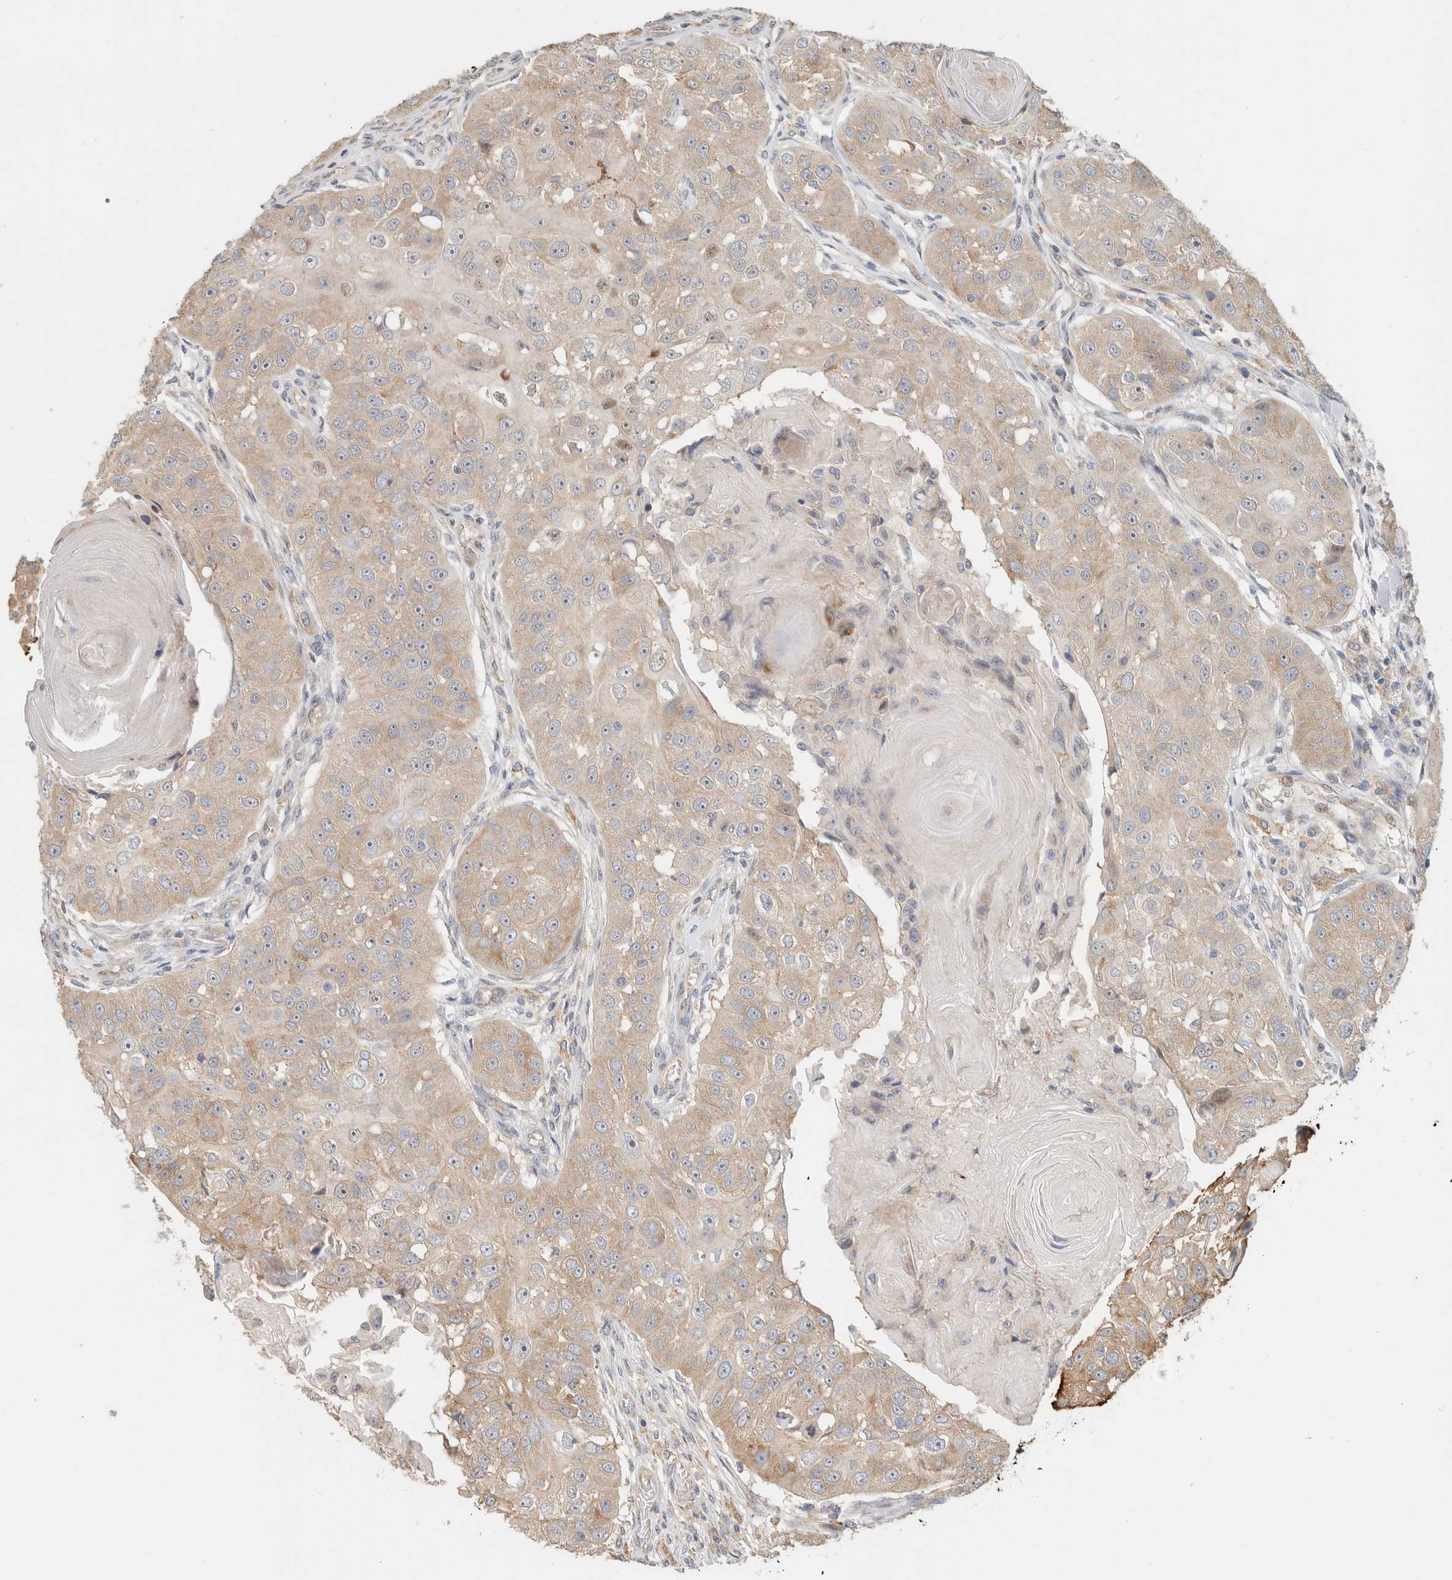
{"staining": {"intensity": "strong", "quantity": "<25%", "location": "nuclear"}, "tissue": "head and neck cancer", "cell_type": "Tumor cells", "image_type": "cancer", "snomed": [{"axis": "morphology", "description": "Normal tissue, NOS"}, {"axis": "morphology", "description": "Squamous cell carcinoma, NOS"}, {"axis": "topography", "description": "Skeletal muscle"}, {"axis": "topography", "description": "Head-Neck"}], "caption": "Squamous cell carcinoma (head and neck) tissue reveals strong nuclear staining in about <25% of tumor cells", "gene": "ID3", "patient": {"sex": "male", "age": 51}}